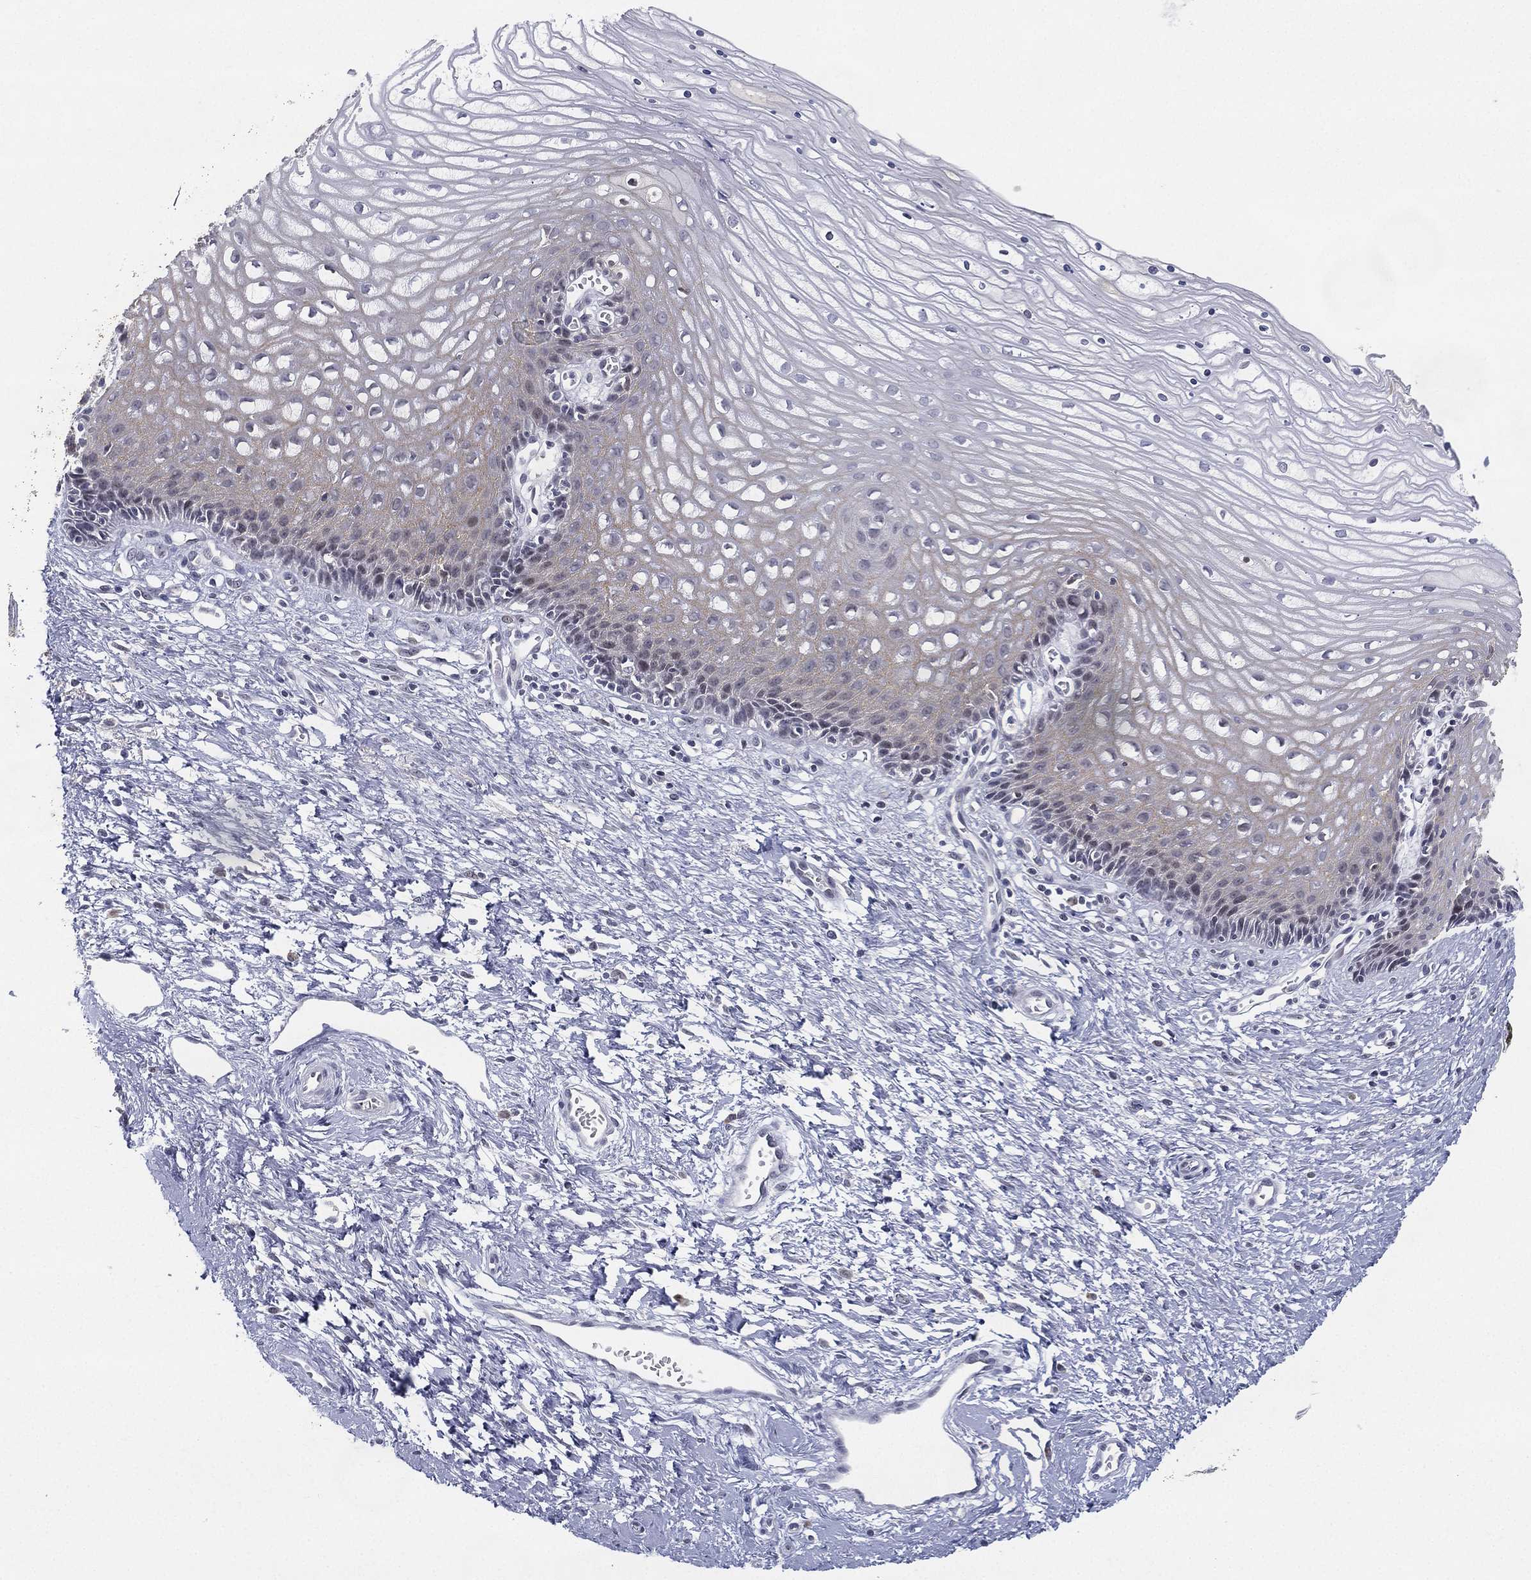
{"staining": {"intensity": "negative", "quantity": "none", "location": "none"}, "tissue": "cervix", "cell_type": "Glandular cells", "image_type": "normal", "snomed": [{"axis": "morphology", "description": "Normal tissue, NOS"}, {"axis": "topography", "description": "Cervix"}], "caption": "The micrograph displays no significant expression in glandular cells of cervix.", "gene": "MS4A8", "patient": {"sex": "female", "age": 35}}